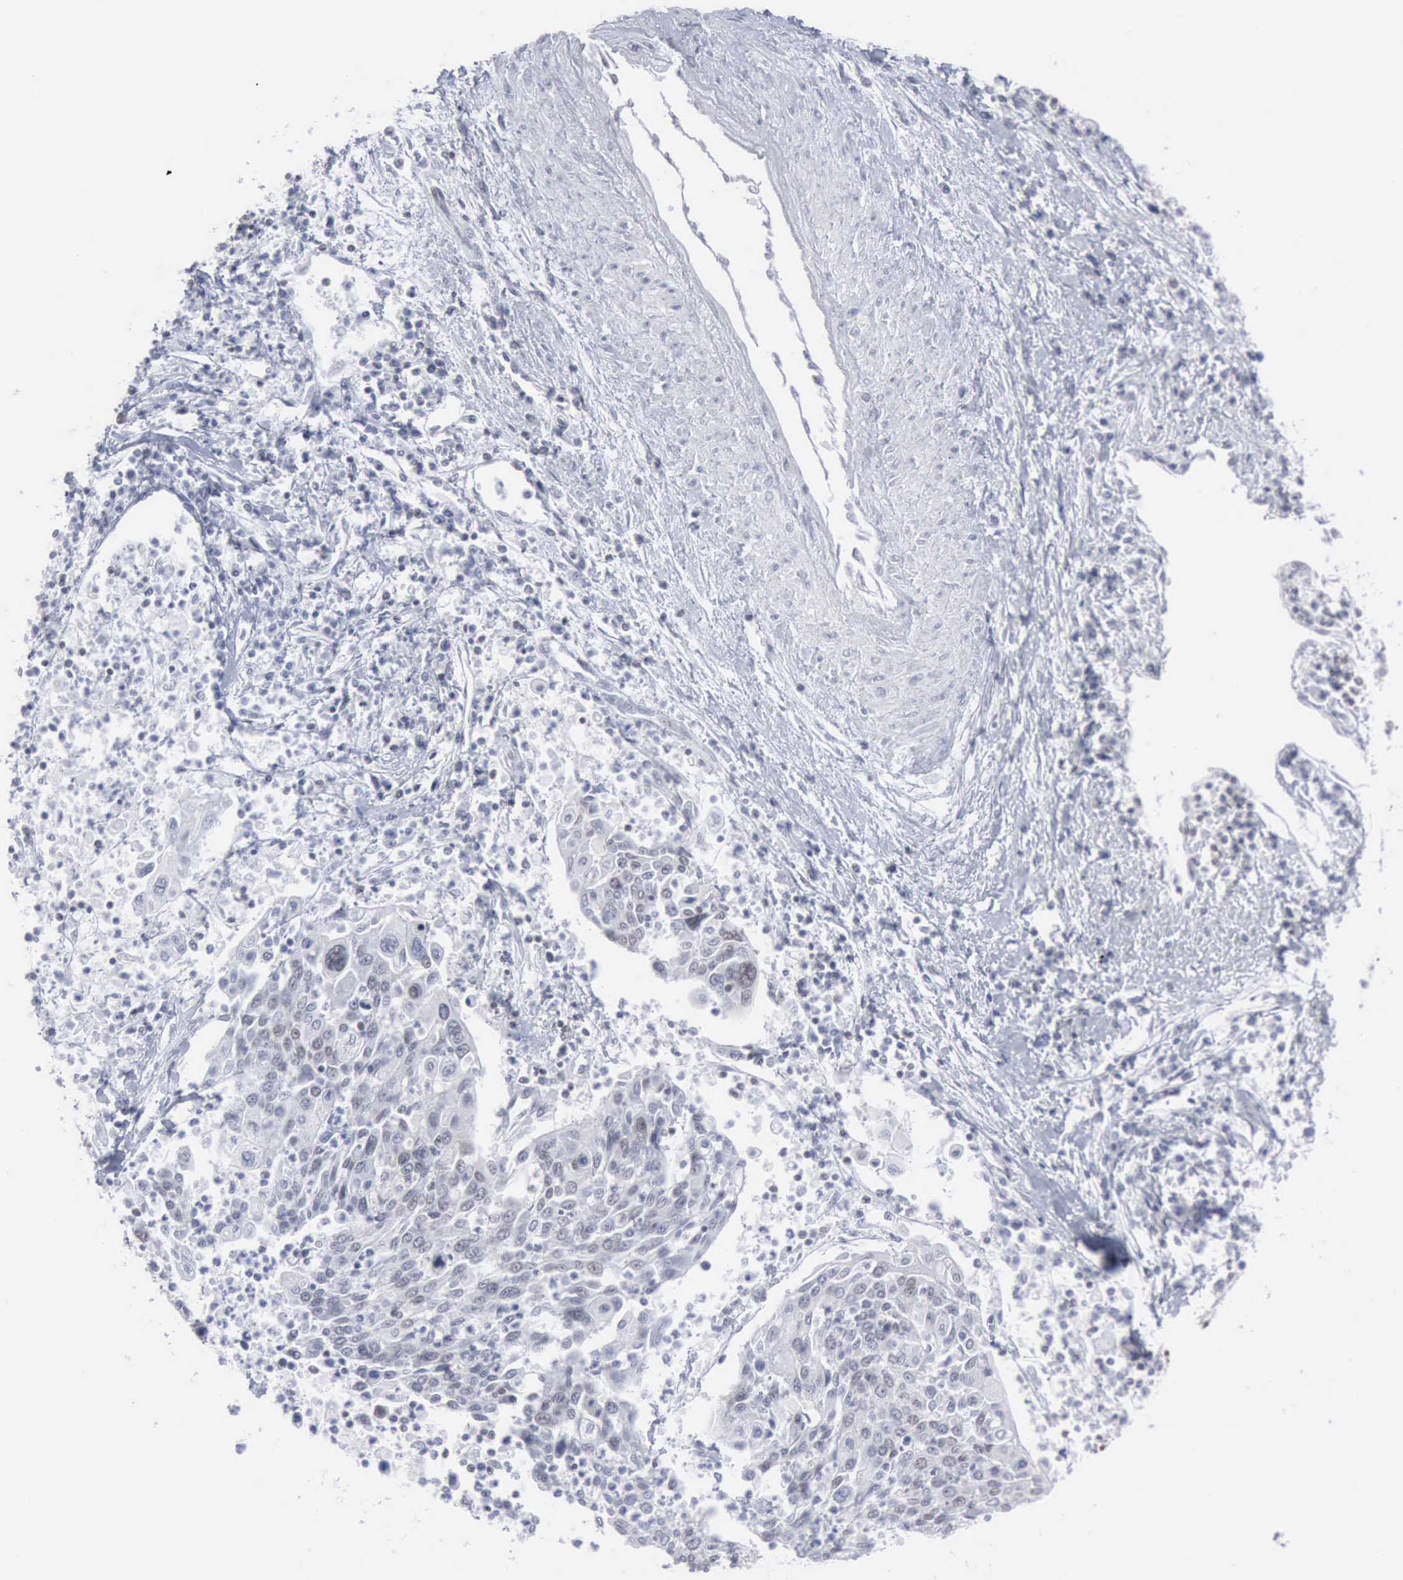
{"staining": {"intensity": "moderate", "quantity": "<25%", "location": "nuclear"}, "tissue": "cervical cancer", "cell_type": "Tumor cells", "image_type": "cancer", "snomed": [{"axis": "morphology", "description": "Squamous cell carcinoma, NOS"}, {"axis": "topography", "description": "Cervix"}], "caption": "Protein staining displays moderate nuclear expression in about <25% of tumor cells in cervical cancer.", "gene": "XPA", "patient": {"sex": "female", "age": 40}}